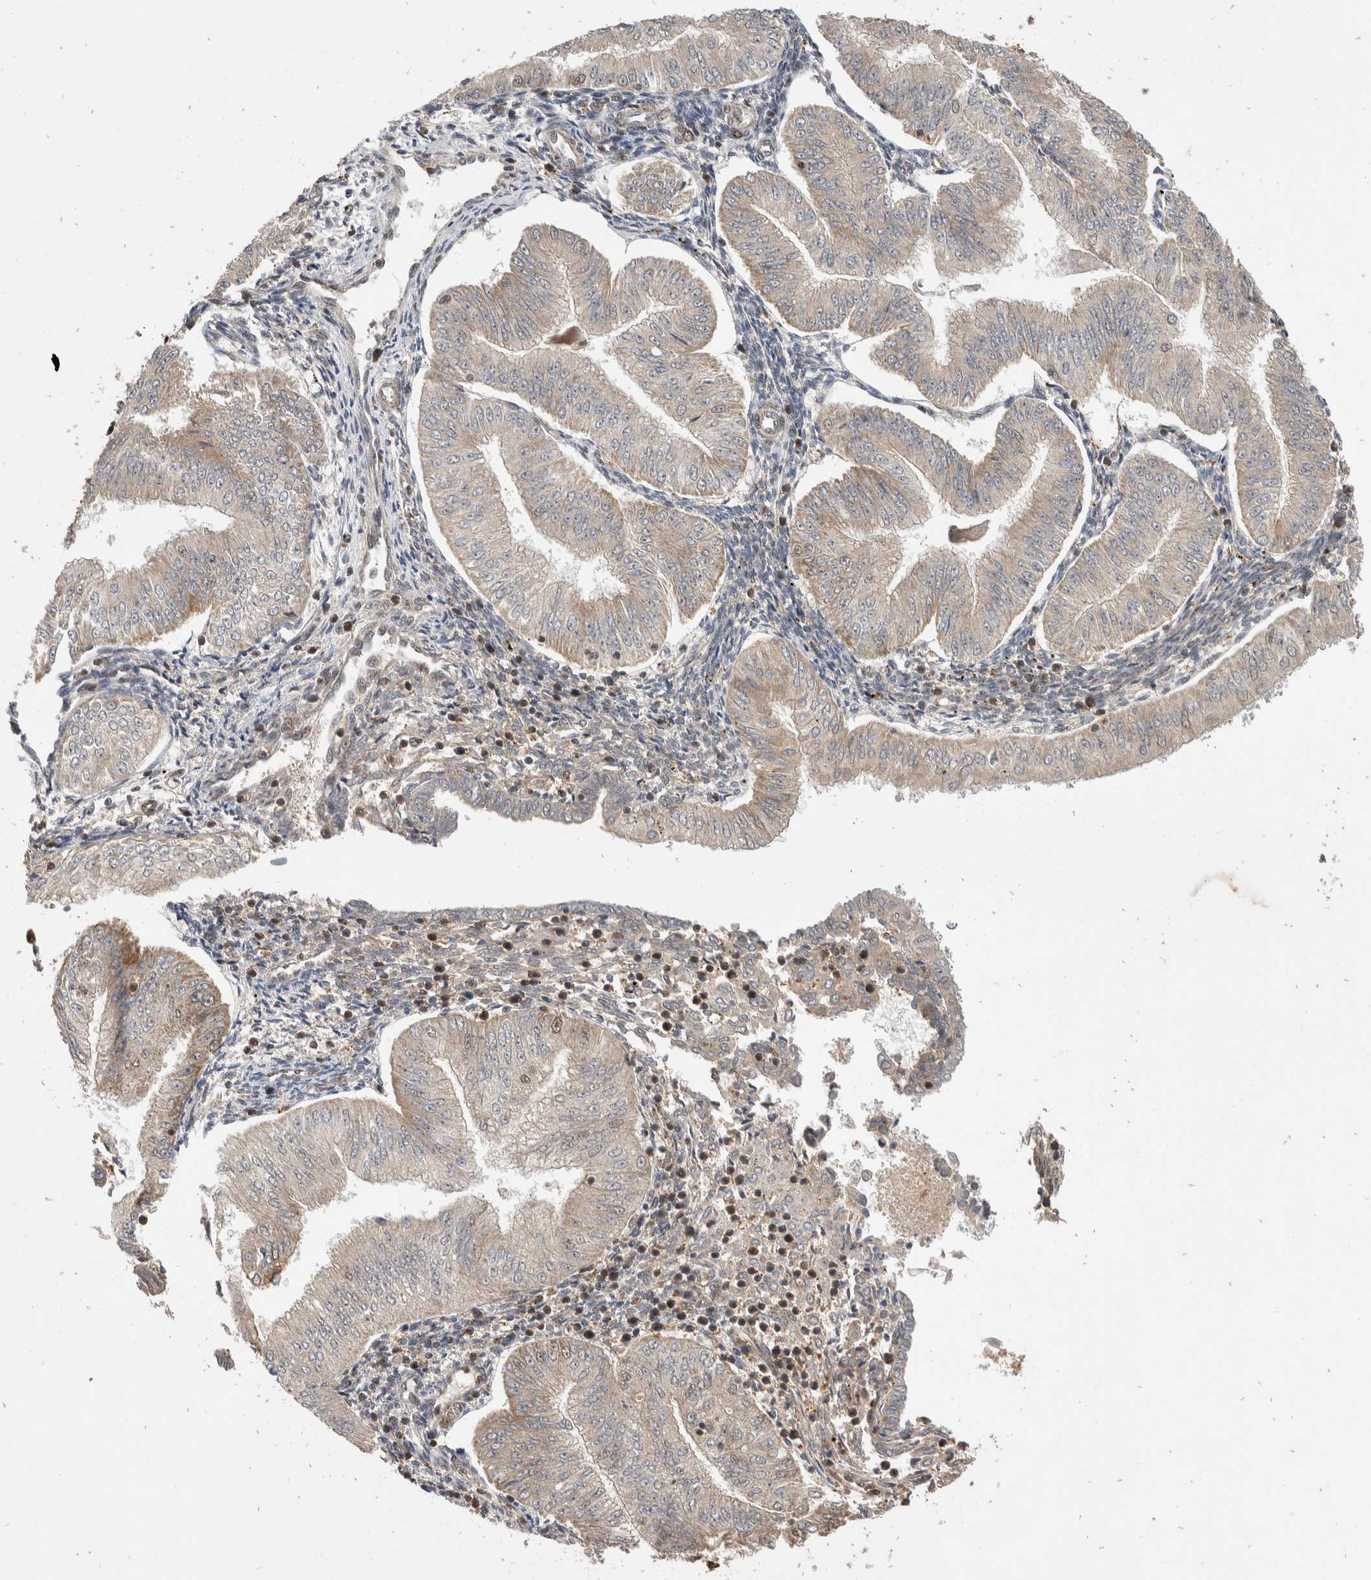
{"staining": {"intensity": "weak", "quantity": "<25%", "location": "cytoplasmic/membranous"}, "tissue": "endometrial cancer", "cell_type": "Tumor cells", "image_type": "cancer", "snomed": [{"axis": "morphology", "description": "Normal tissue, NOS"}, {"axis": "morphology", "description": "Adenocarcinoma, NOS"}, {"axis": "topography", "description": "Endometrium"}], "caption": "DAB immunohistochemical staining of endometrial cancer (adenocarcinoma) reveals no significant positivity in tumor cells.", "gene": "ABHD11", "patient": {"sex": "female", "age": 53}}